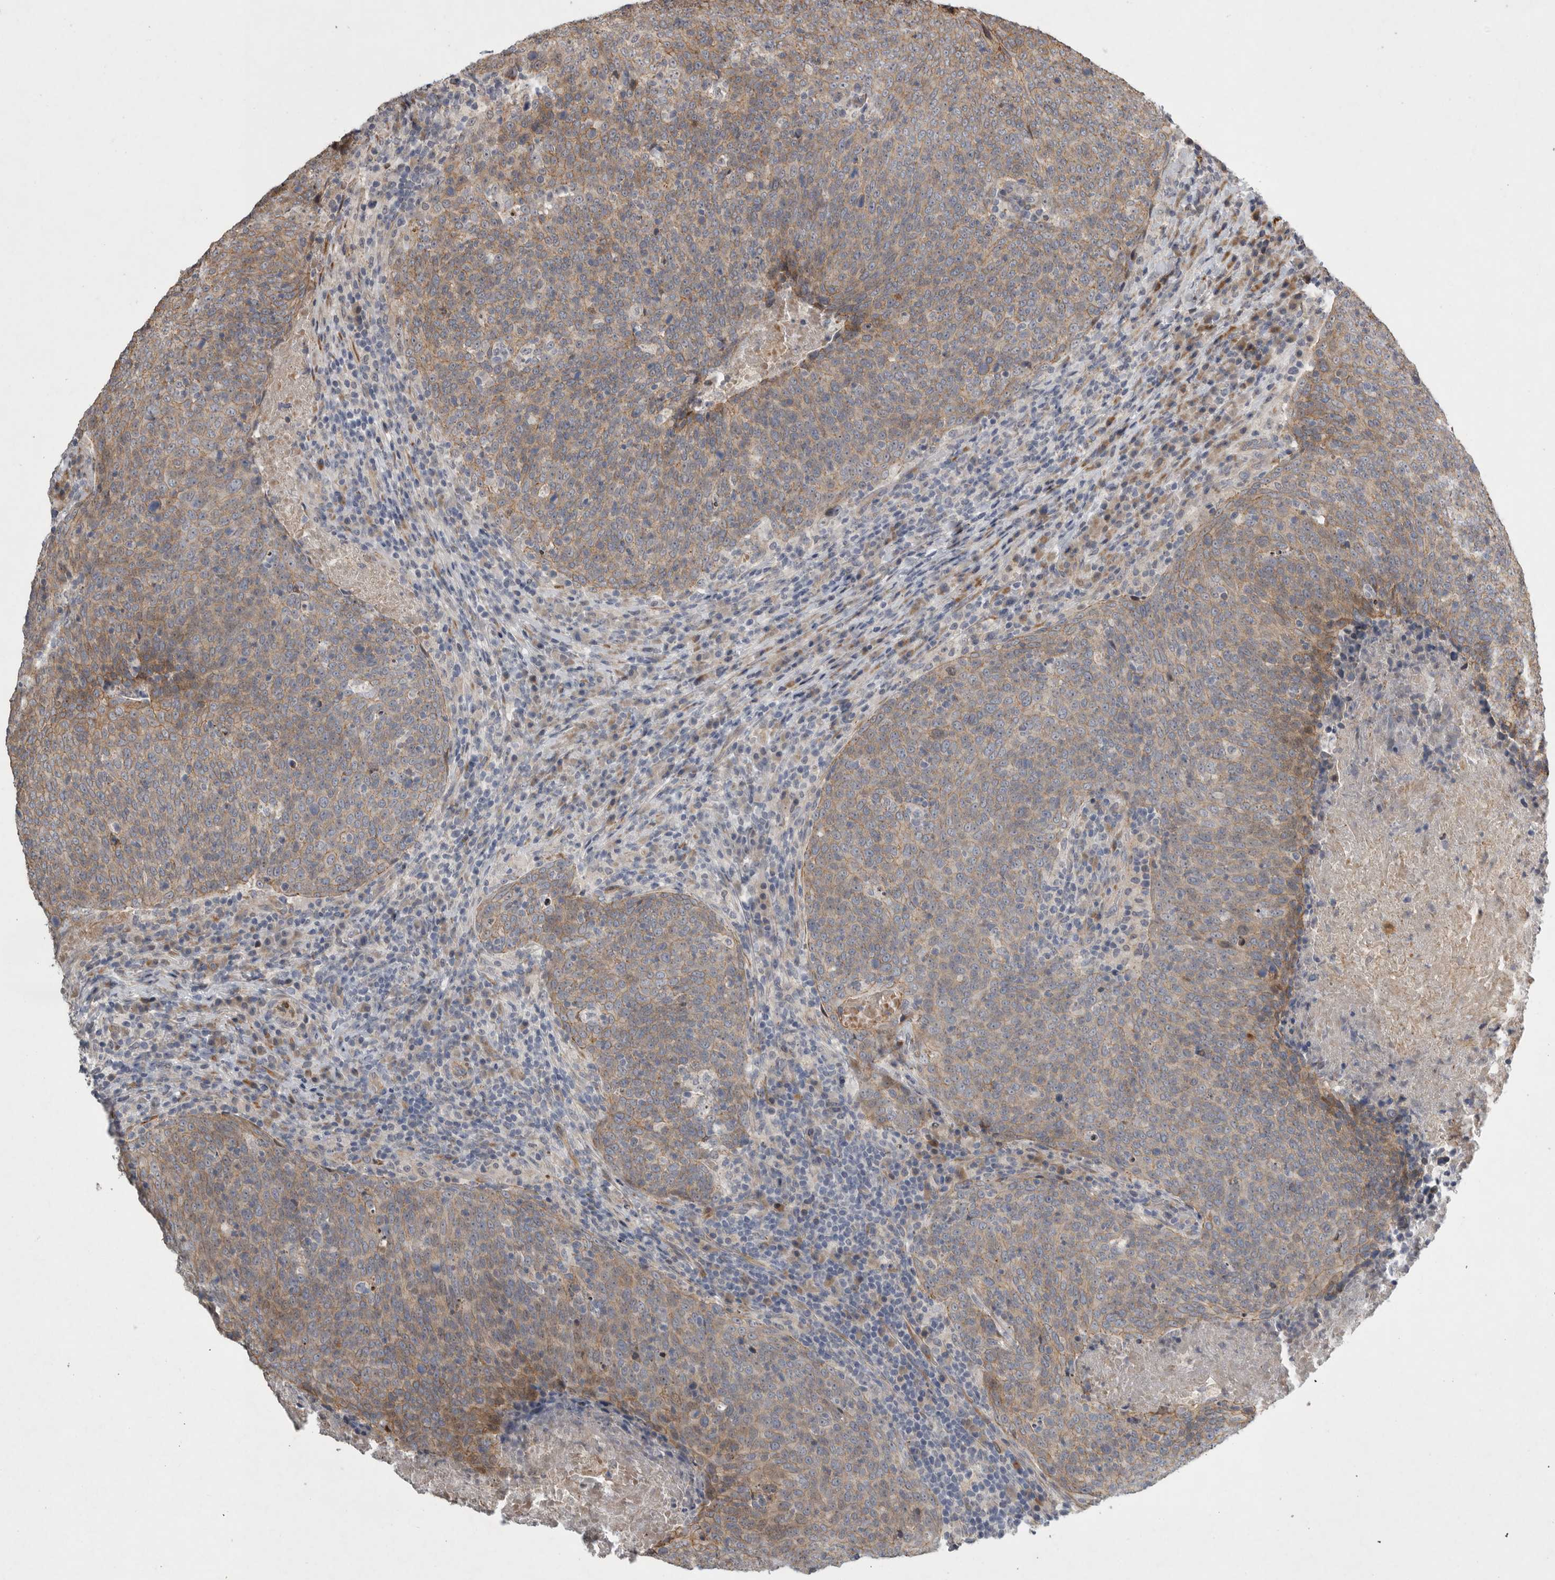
{"staining": {"intensity": "moderate", "quantity": ">75%", "location": "cytoplasmic/membranous"}, "tissue": "head and neck cancer", "cell_type": "Tumor cells", "image_type": "cancer", "snomed": [{"axis": "morphology", "description": "Squamous cell carcinoma, NOS"}, {"axis": "morphology", "description": "Squamous cell carcinoma, metastatic, NOS"}, {"axis": "topography", "description": "Lymph node"}, {"axis": "topography", "description": "Head-Neck"}], "caption": "IHC staining of head and neck cancer (squamous cell carcinoma), which shows medium levels of moderate cytoplasmic/membranous expression in about >75% of tumor cells indicating moderate cytoplasmic/membranous protein staining. The staining was performed using DAB (3,3'-diaminobenzidine) (brown) for protein detection and nuclei were counterstained in hematoxylin (blue).", "gene": "MPDZ", "patient": {"sex": "male", "age": 62}}